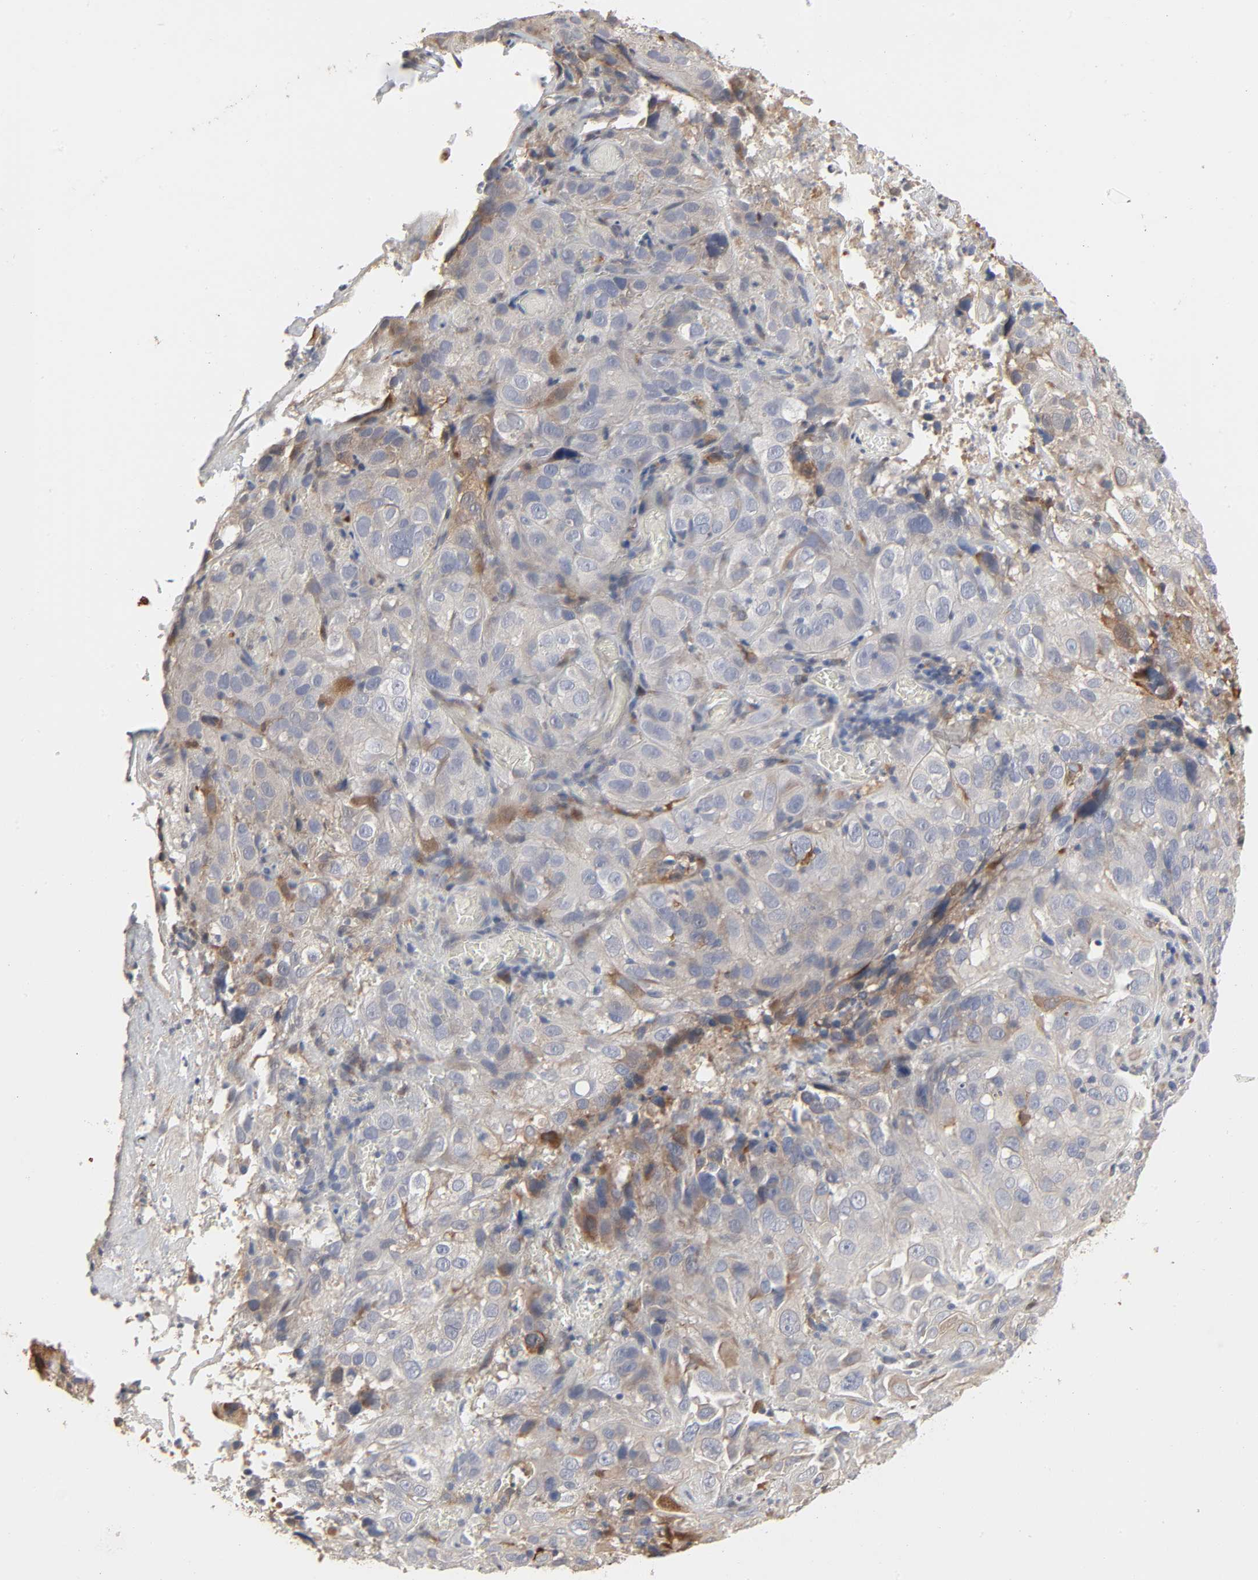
{"staining": {"intensity": "weak", "quantity": "25%-75%", "location": "cytoplasmic/membranous"}, "tissue": "cervical cancer", "cell_type": "Tumor cells", "image_type": "cancer", "snomed": [{"axis": "morphology", "description": "Squamous cell carcinoma, NOS"}, {"axis": "topography", "description": "Cervix"}], "caption": "Human cervical squamous cell carcinoma stained with a brown dye shows weak cytoplasmic/membranous positive expression in about 25%-75% of tumor cells.", "gene": "NDRG2", "patient": {"sex": "female", "age": 32}}